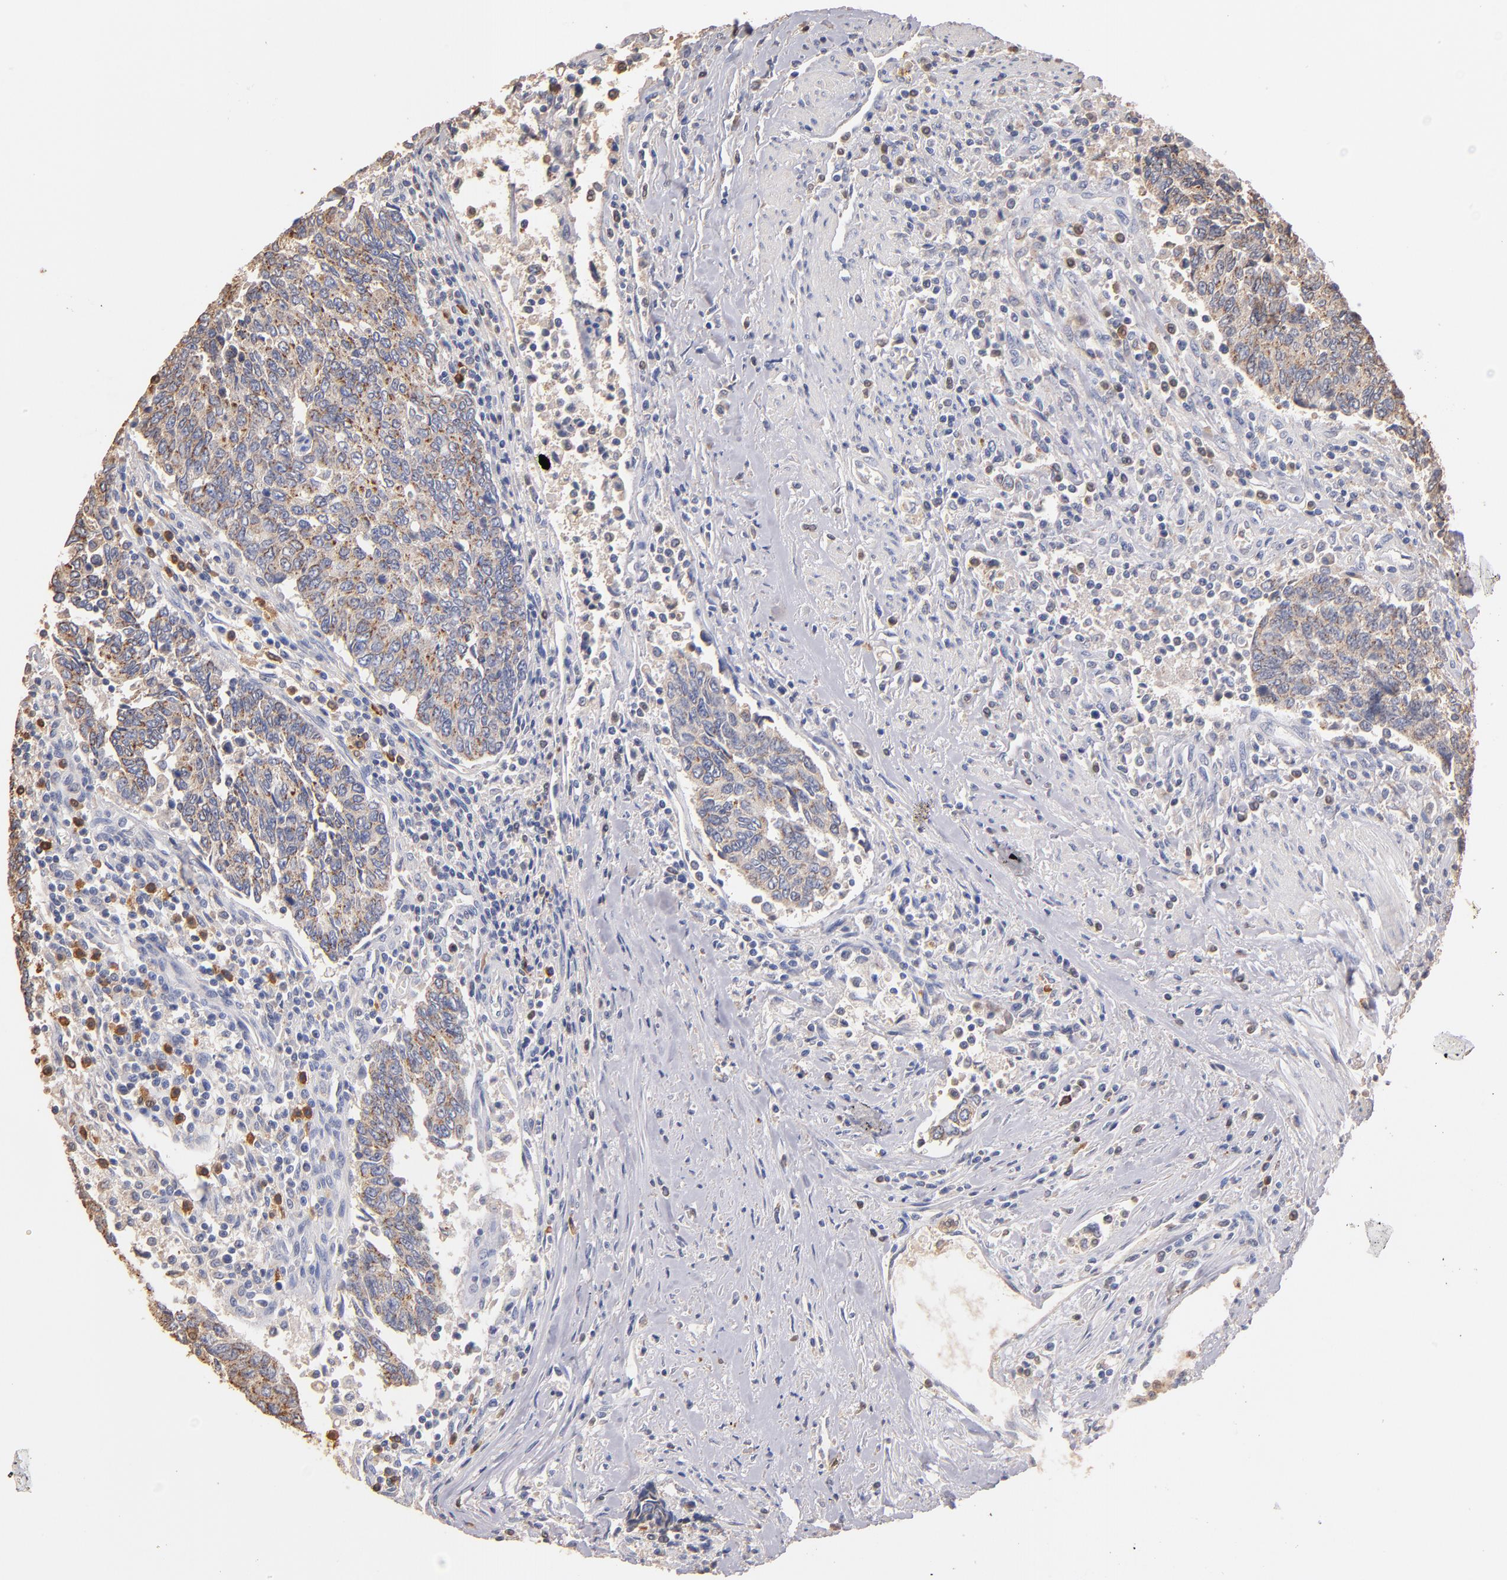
{"staining": {"intensity": "strong", "quantity": ">75%", "location": "cytoplasmic/membranous"}, "tissue": "urothelial cancer", "cell_type": "Tumor cells", "image_type": "cancer", "snomed": [{"axis": "morphology", "description": "Urothelial carcinoma, High grade"}, {"axis": "topography", "description": "Urinary bladder"}], "caption": "Urothelial cancer stained with immunohistochemistry (IHC) reveals strong cytoplasmic/membranous expression in about >75% of tumor cells. (IHC, brightfield microscopy, high magnification).", "gene": "RO60", "patient": {"sex": "male", "age": 86}}